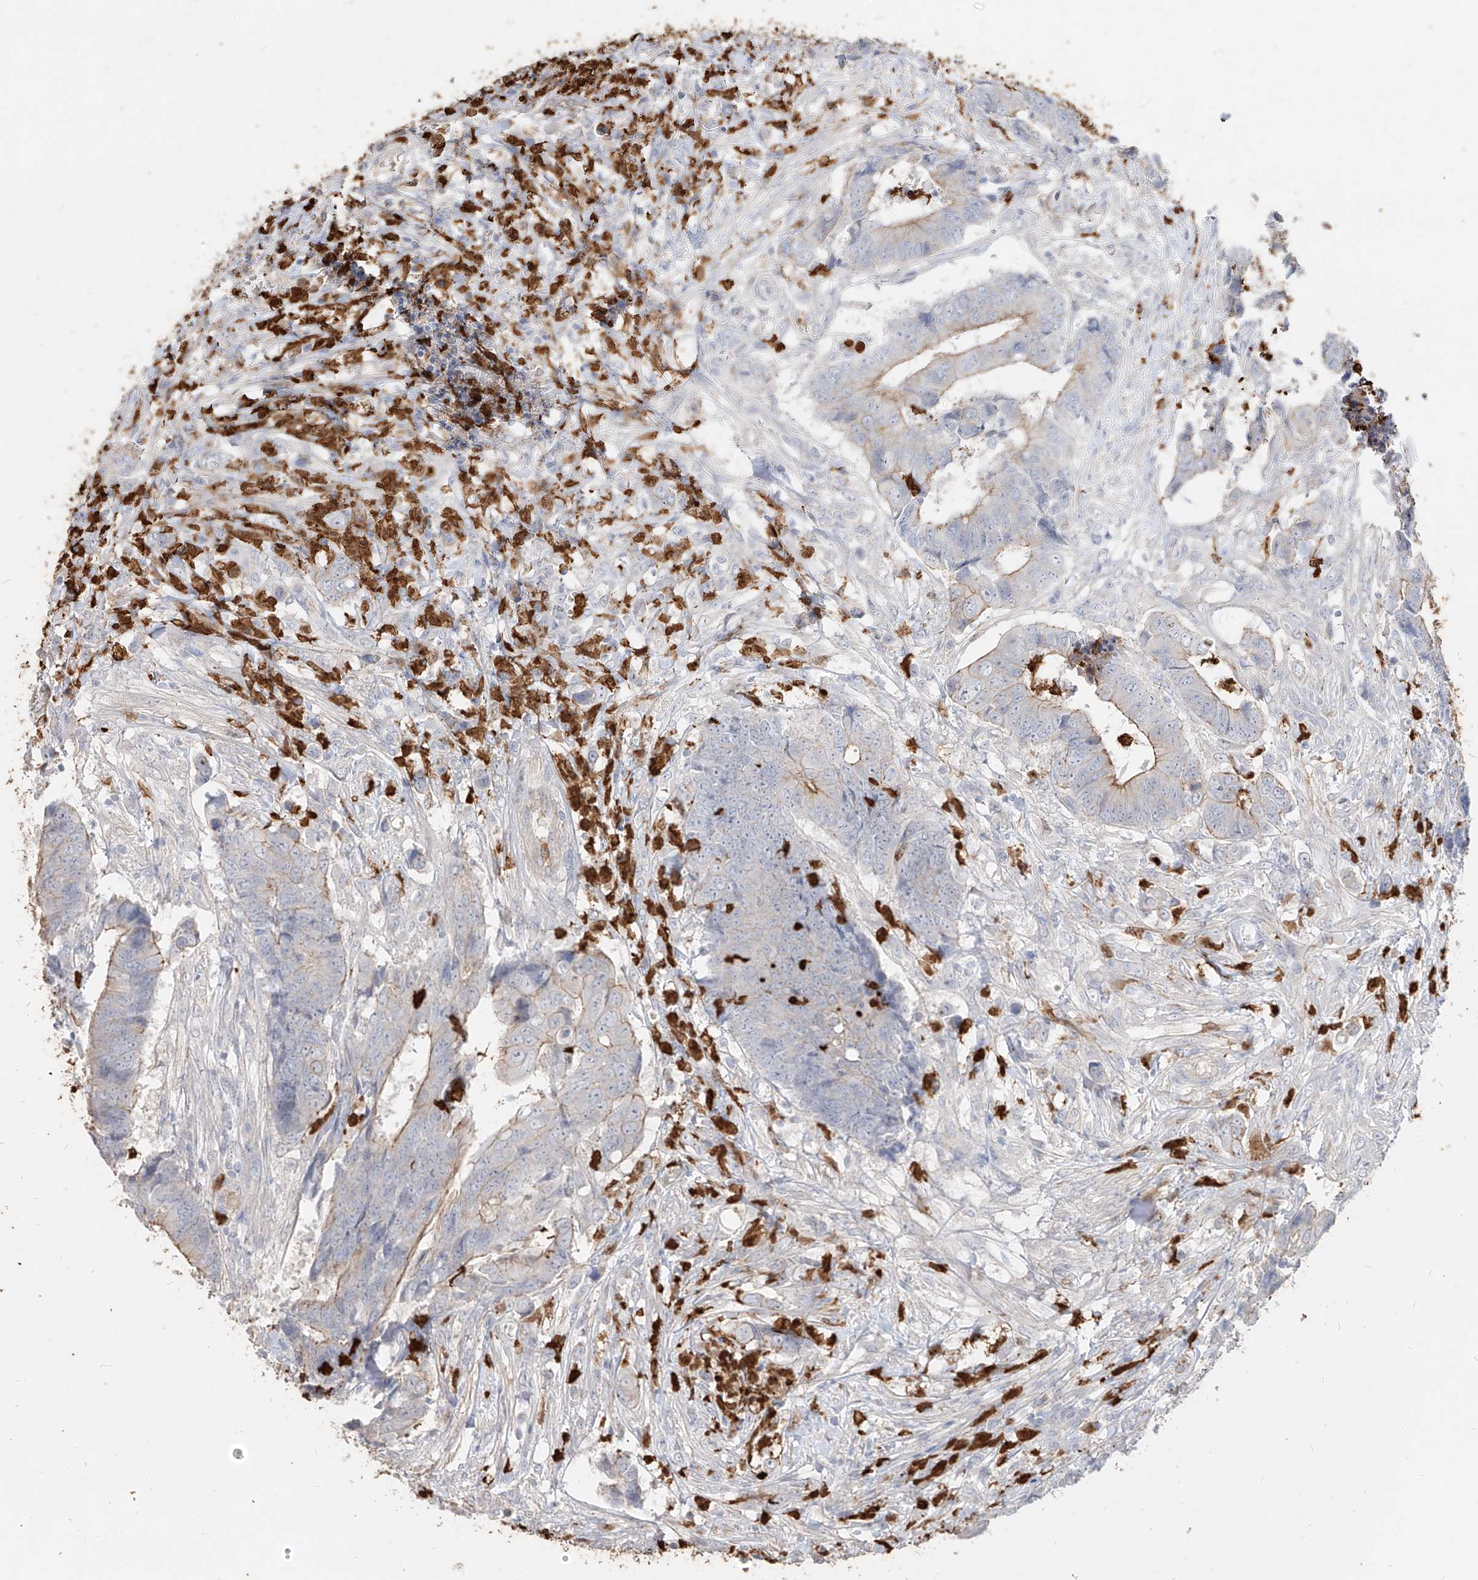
{"staining": {"intensity": "moderate", "quantity": "<25%", "location": "cytoplasmic/membranous"}, "tissue": "colorectal cancer", "cell_type": "Tumor cells", "image_type": "cancer", "snomed": [{"axis": "morphology", "description": "Adenocarcinoma, NOS"}, {"axis": "topography", "description": "Rectum"}], "caption": "Immunohistochemical staining of human colorectal adenocarcinoma exhibits low levels of moderate cytoplasmic/membranous protein positivity in about <25% of tumor cells.", "gene": "ZNF227", "patient": {"sex": "male", "age": 84}}